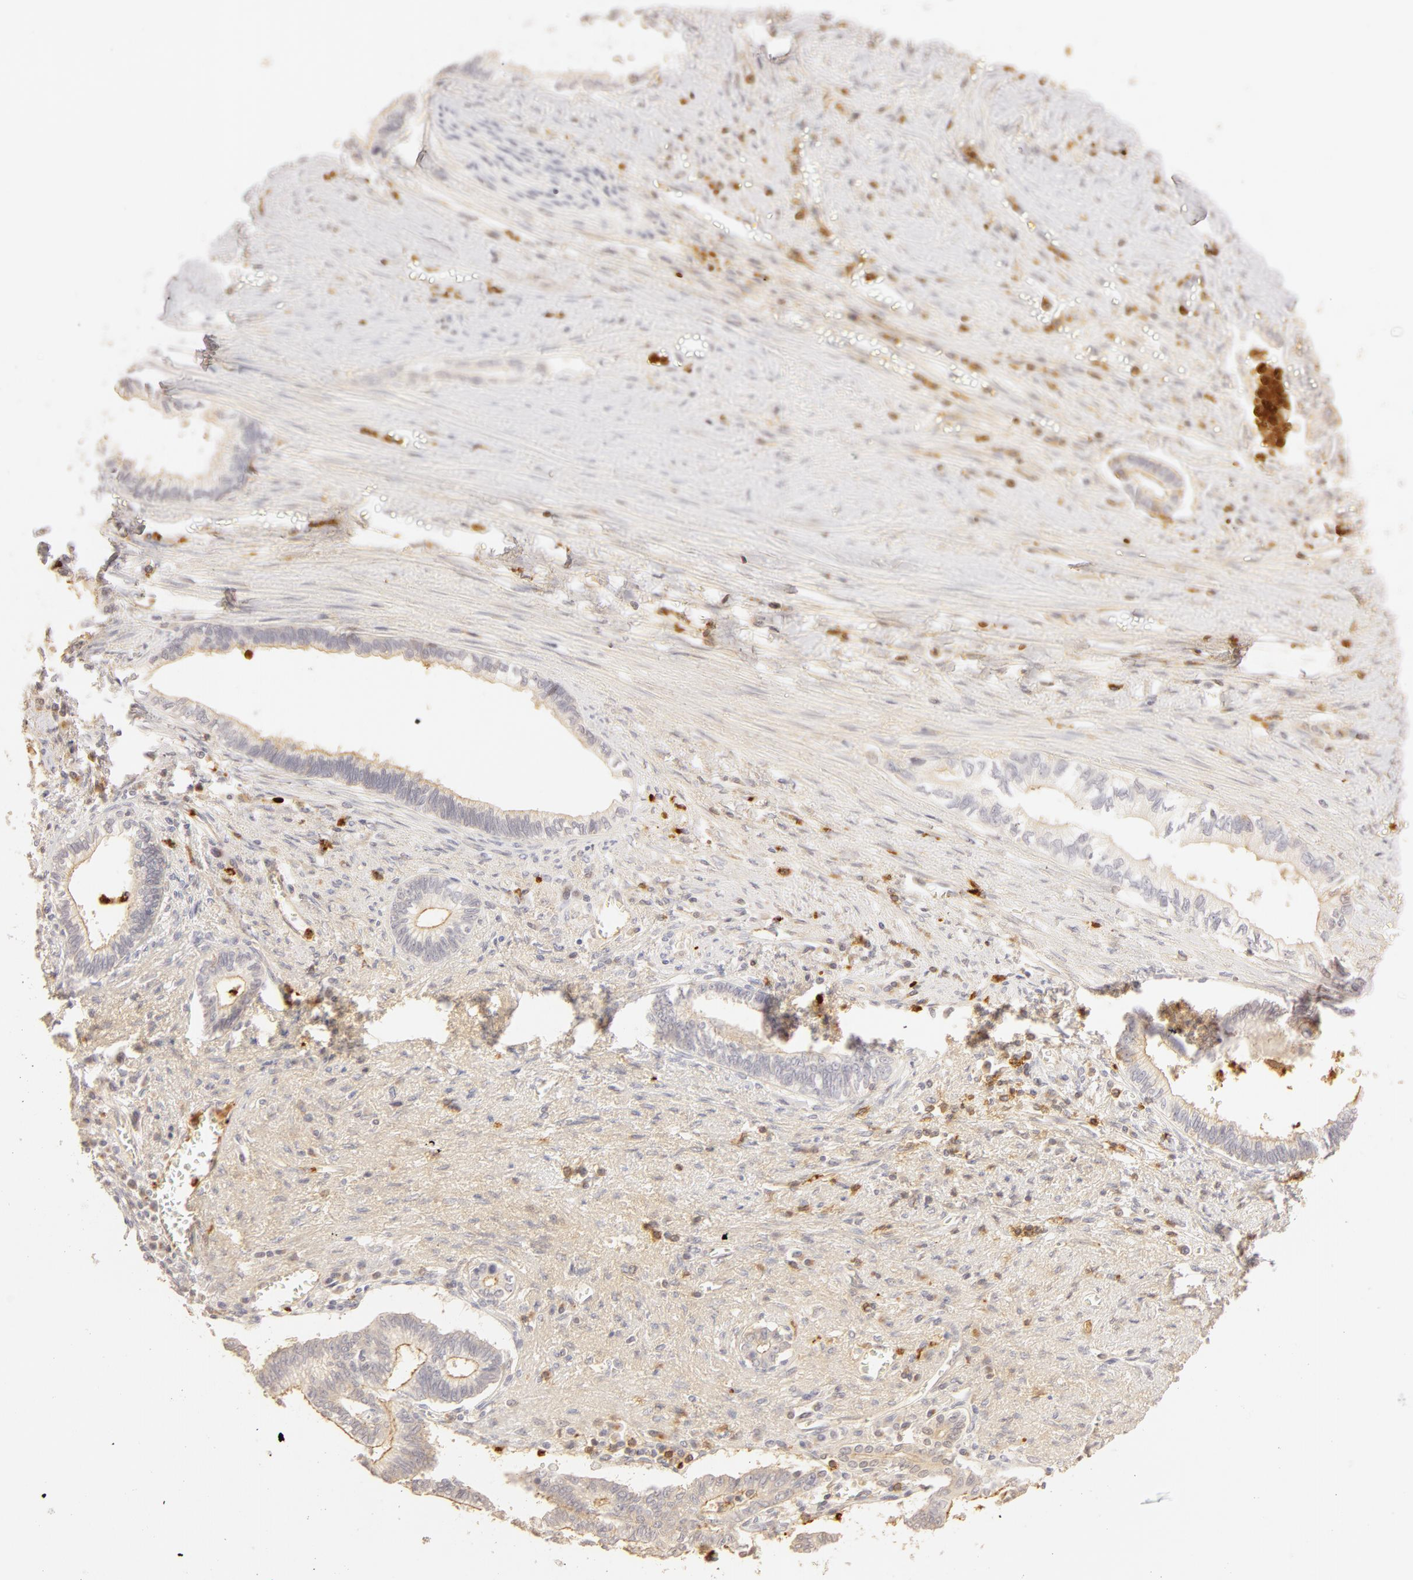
{"staining": {"intensity": "negative", "quantity": "none", "location": "none"}, "tissue": "liver cancer", "cell_type": "Tumor cells", "image_type": "cancer", "snomed": [{"axis": "morphology", "description": "Cholangiocarcinoma"}, {"axis": "topography", "description": "Liver"}], "caption": "A photomicrograph of liver cancer (cholangiocarcinoma) stained for a protein reveals no brown staining in tumor cells.", "gene": "C1R", "patient": {"sex": "male", "age": 57}}